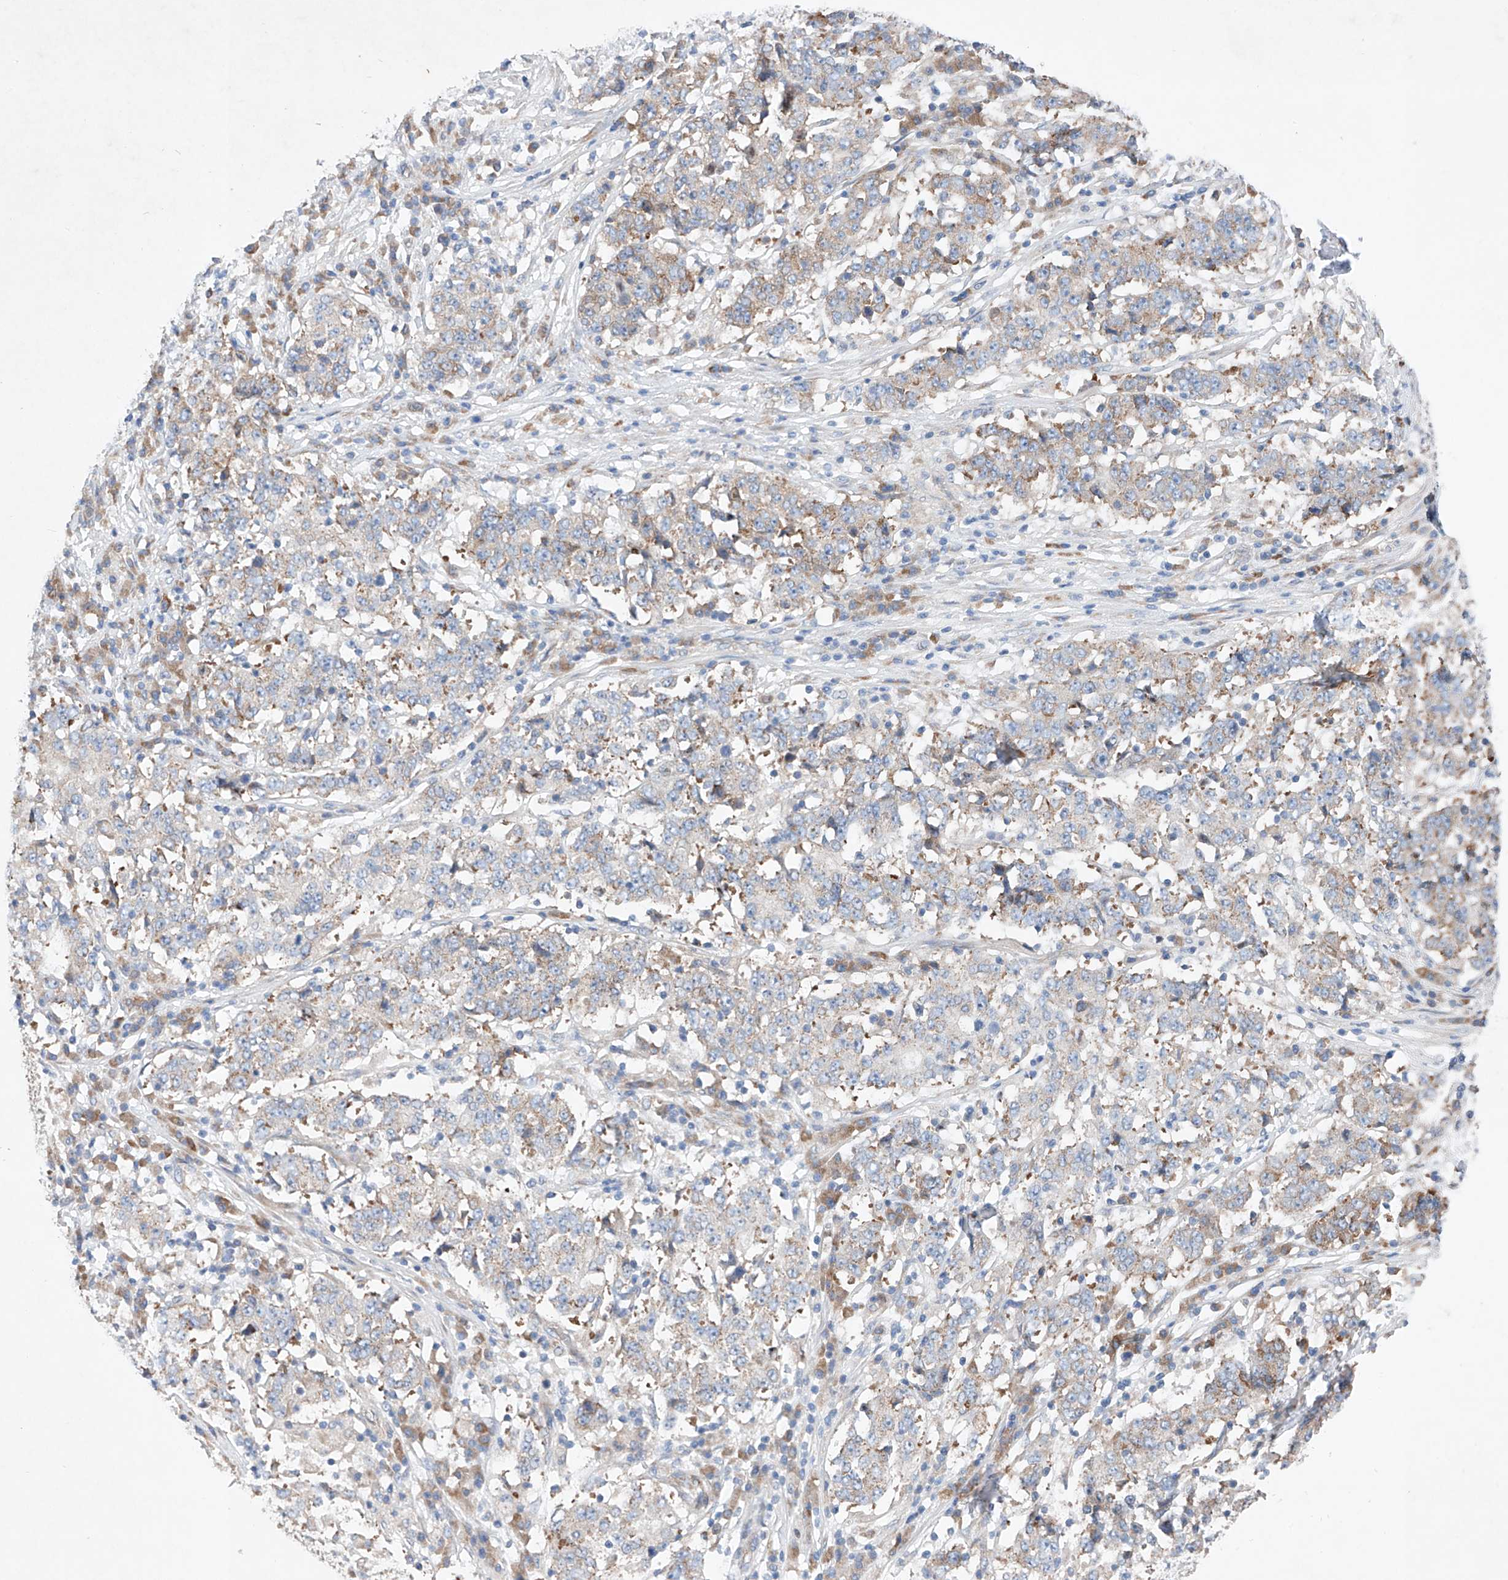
{"staining": {"intensity": "weak", "quantity": "<25%", "location": "cytoplasmic/membranous"}, "tissue": "stomach cancer", "cell_type": "Tumor cells", "image_type": "cancer", "snomed": [{"axis": "morphology", "description": "Adenocarcinoma, NOS"}, {"axis": "topography", "description": "Stomach"}], "caption": "DAB (3,3'-diaminobenzidine) immunohistochemical staining of human adenocarcinoma (stomach) shows no significant staining in tumor cells.", "gene": "FASTK", "patient": {"sex": "male", "age": 59}}